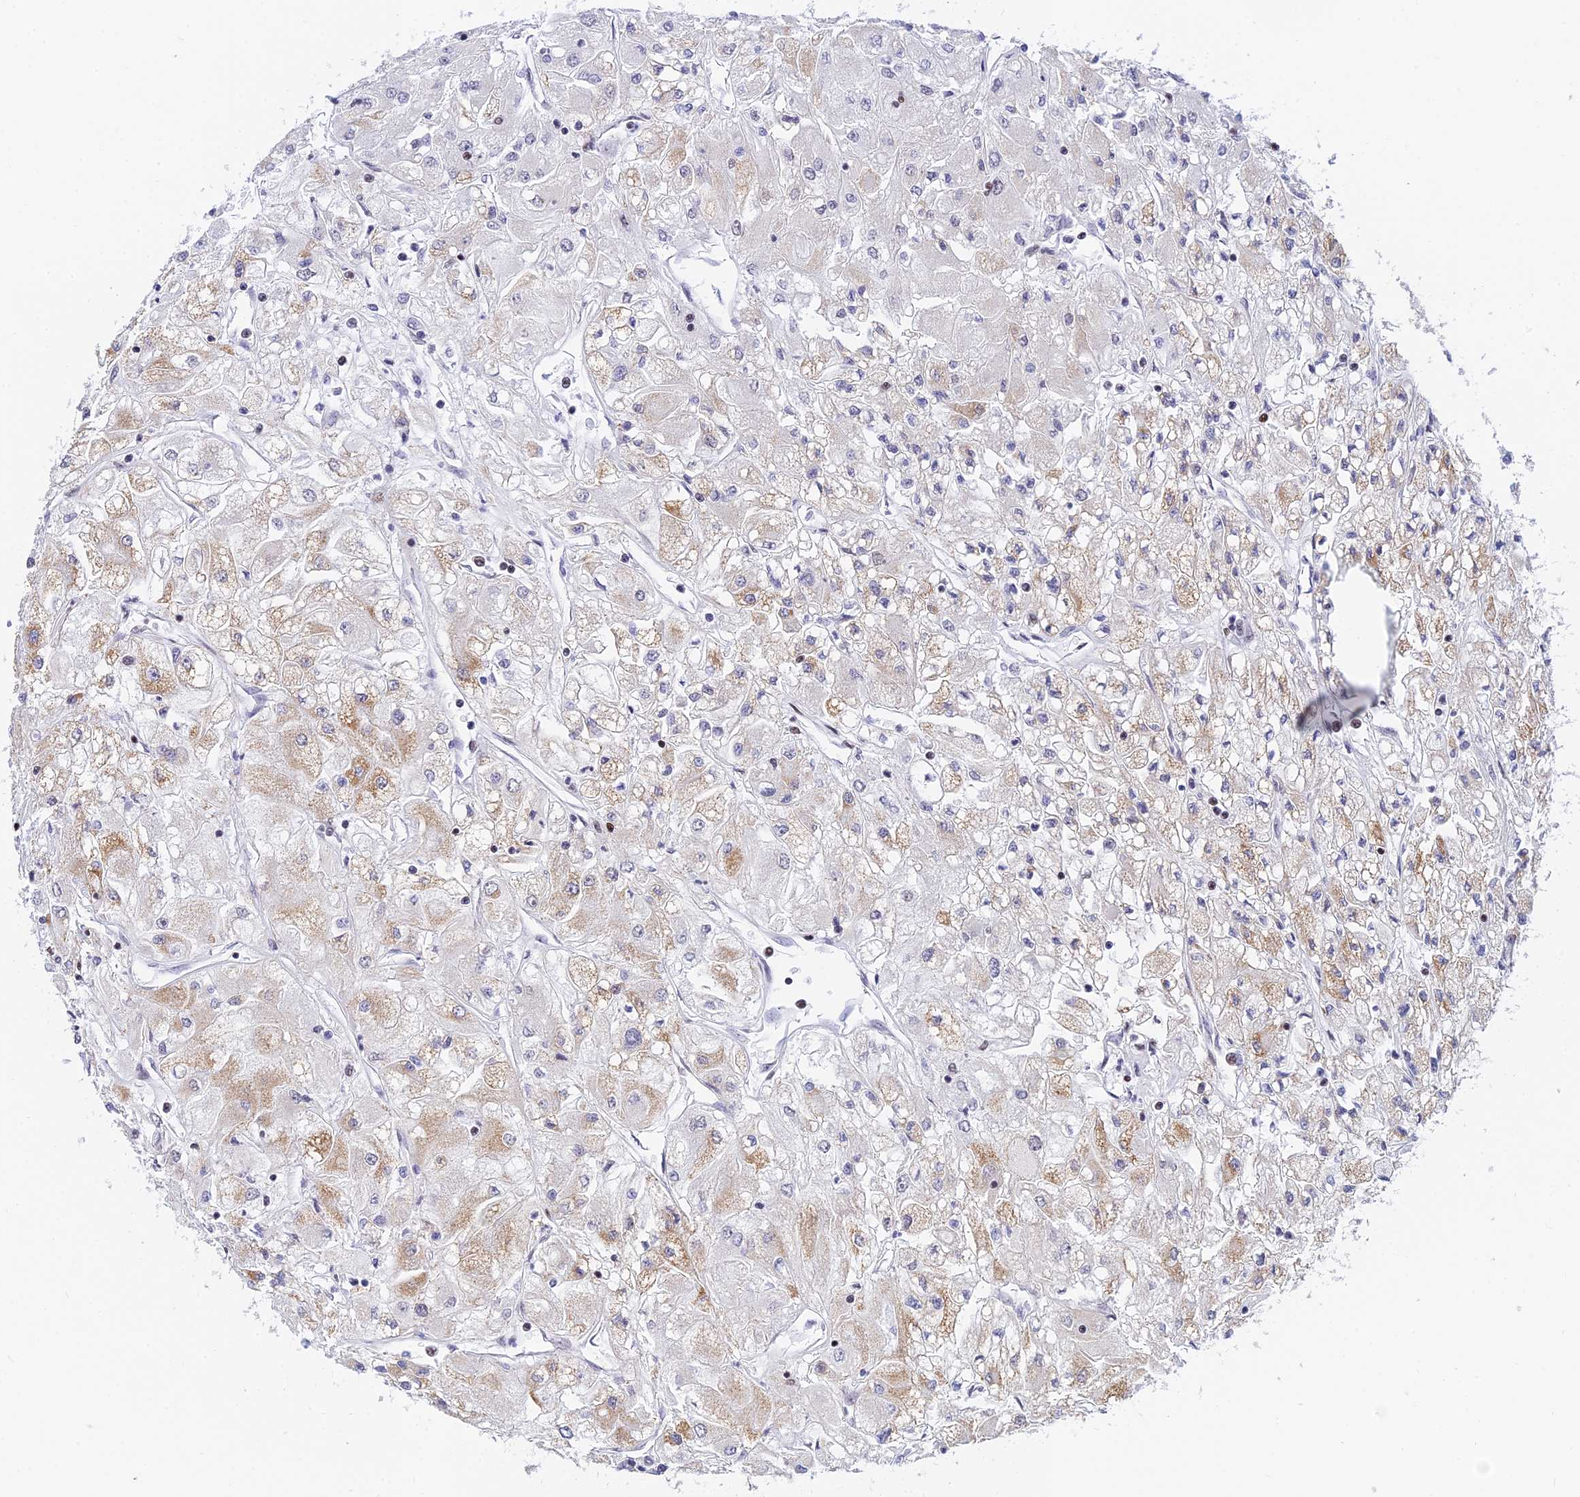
{"staining": {"intensity": "moderate", "quantity": "<25%", "location": "cytoplasmic/membranous"}, "tissue": "renal cancer", "cell_type": "Tumor cells", "image_type": "cancer", "snomed": [{"axis": "morphology", "description": "Adenocarcinoma, NOS"}, {"axis": "topography", "description": "Kidney"}], "caption": "Protein analysis of renal cancer (adenocarcinoma) tissue displays moderate cytoplasmic/membranous positivity in about <25% of tumor cells. The protein is stained brown, and the nuclei are stained in blue (DAB (3,3'-diaminobenzidine) IHC with brightfield microscopy, high magnification).", "gene": "USP22", "patient": {"sex": "male", "age": 80}}